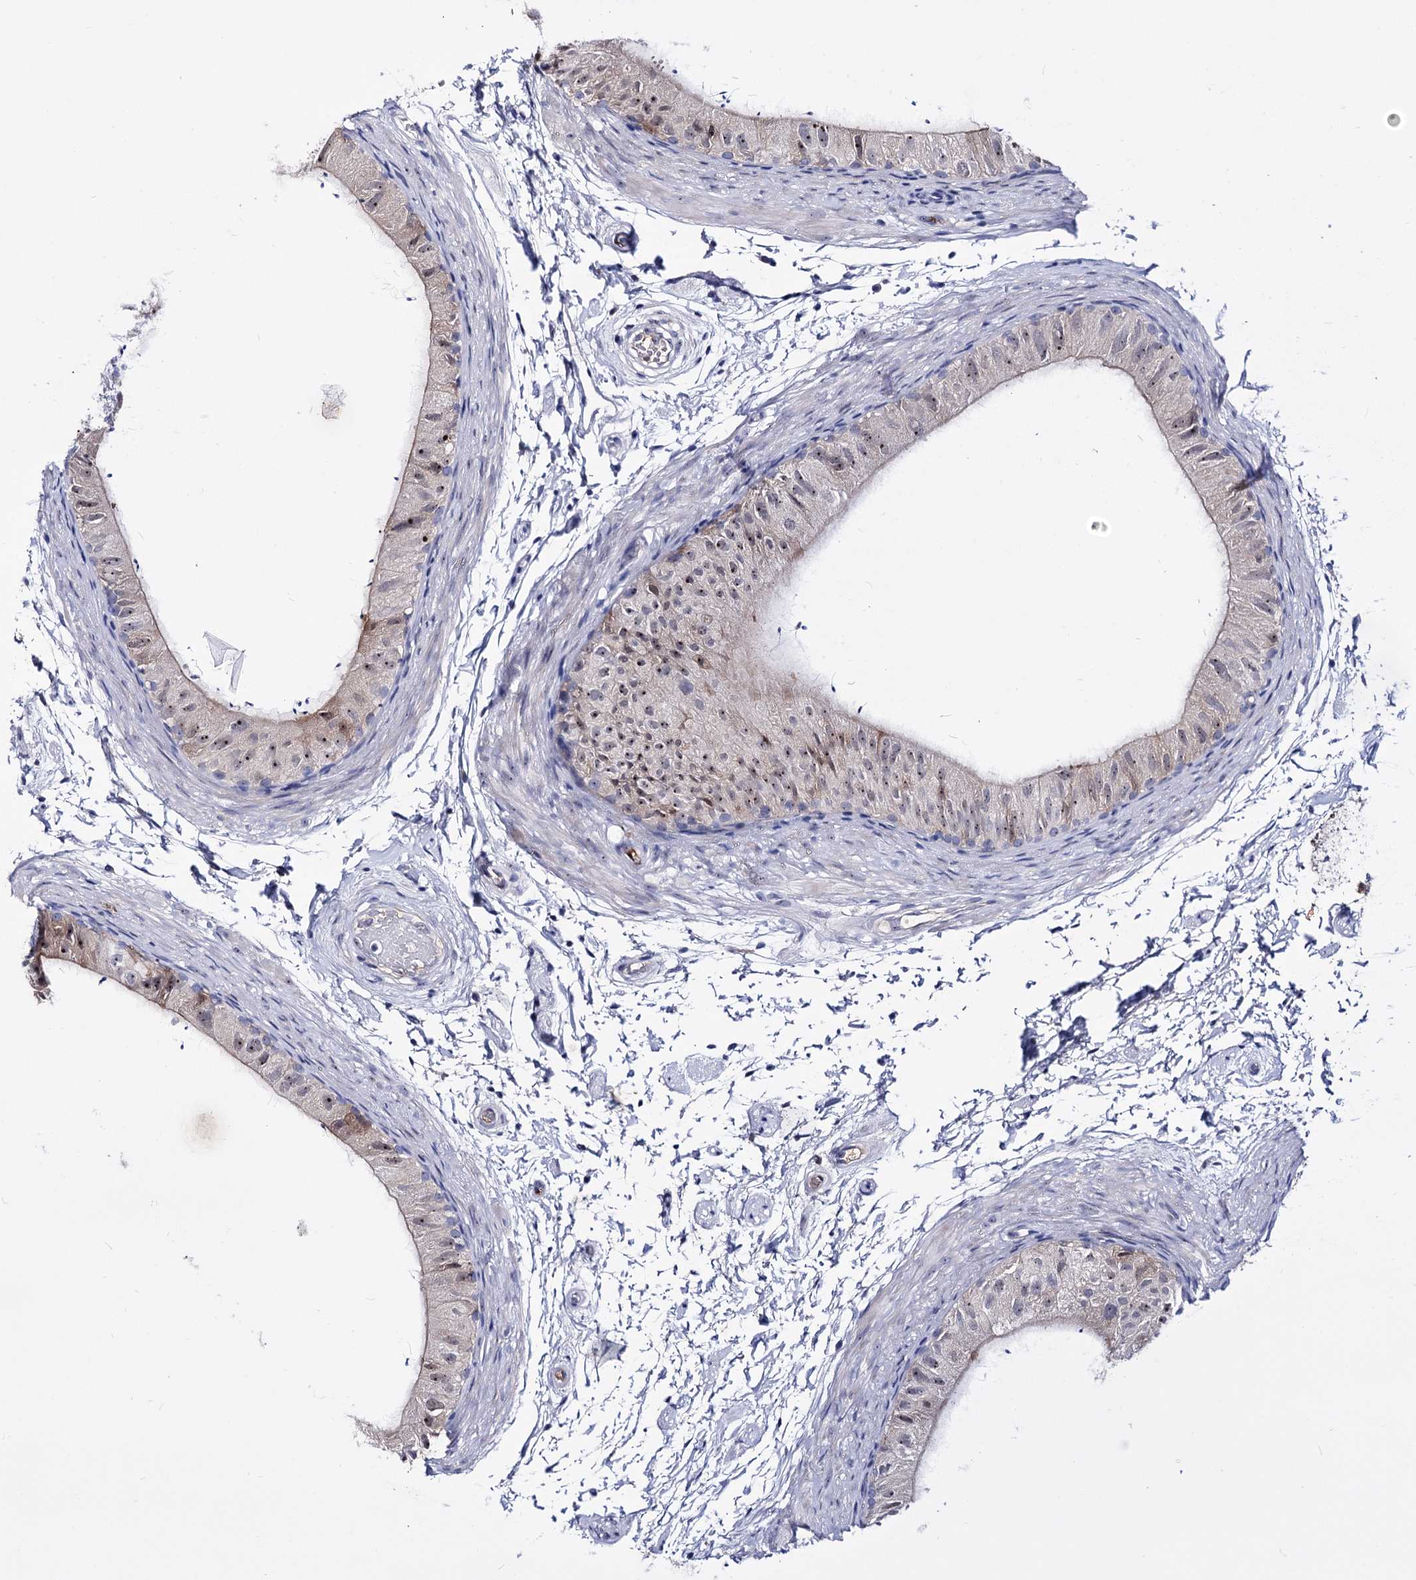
{"staining": {"intensity": "moderate", "quantity": ">75%", "location": "nuclear"}, "tissue": "epididymis", "cell_type": "Glandular cells", "image_type": "normal", "snomed": [{"axis": "morphology", "description": "Normal tissue, NOS"}, {"axis": "topography", "description": "Epididymis"}], "caption": "This photomicrograph demonstrates immunohistochemistry (IHC) staining of unremarkable human epididymis, with medium moderate nuclear expression in approximately >75% of glandular cells.", "gene": "PCGF5", "patient": {"sex": "male", "age": 50}}